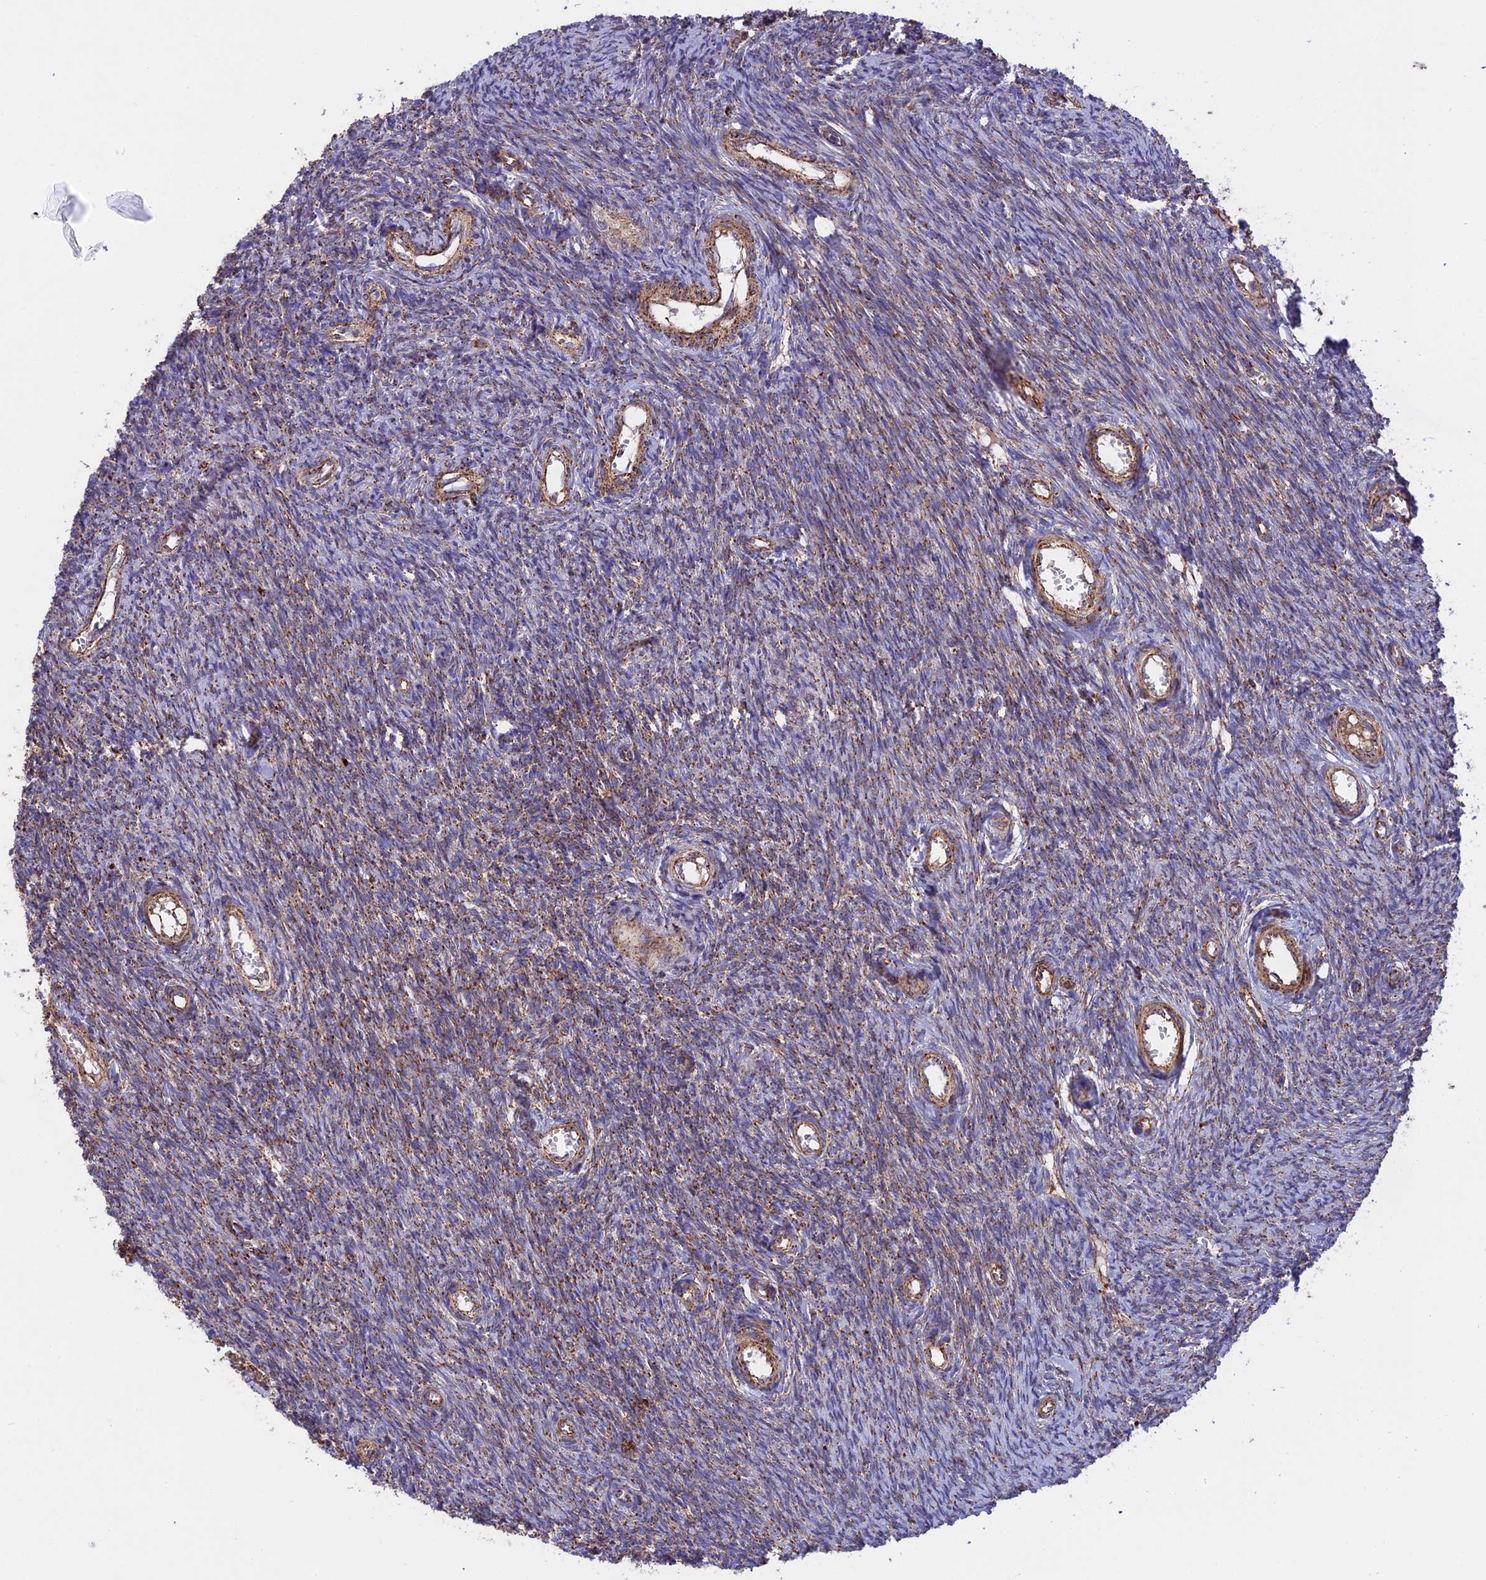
{"staining": {"intensity": "moderate", "quantity": "25%-75%", "location": "cytoplasmic/membranous"}, "tissue": "ovary", "cell_type": "Ovarian stroma cells", "image_type": "normal", "snomed": [{"axis": "morphology", "description": "Normal tissue, NOS"}, {"axis": "topography", "description": "Ovary"}], "caption": "Immunohistochemical staining of benign ovary displays medium levels of moderate cytoplasmic/membranous staining in about 25%-75% of ovarian stroma cells. (Brightfield microscopy of DAB IHC at high magnification).", "gene": "UQCRB", "patient": {"sex": "female", "age": 44}}